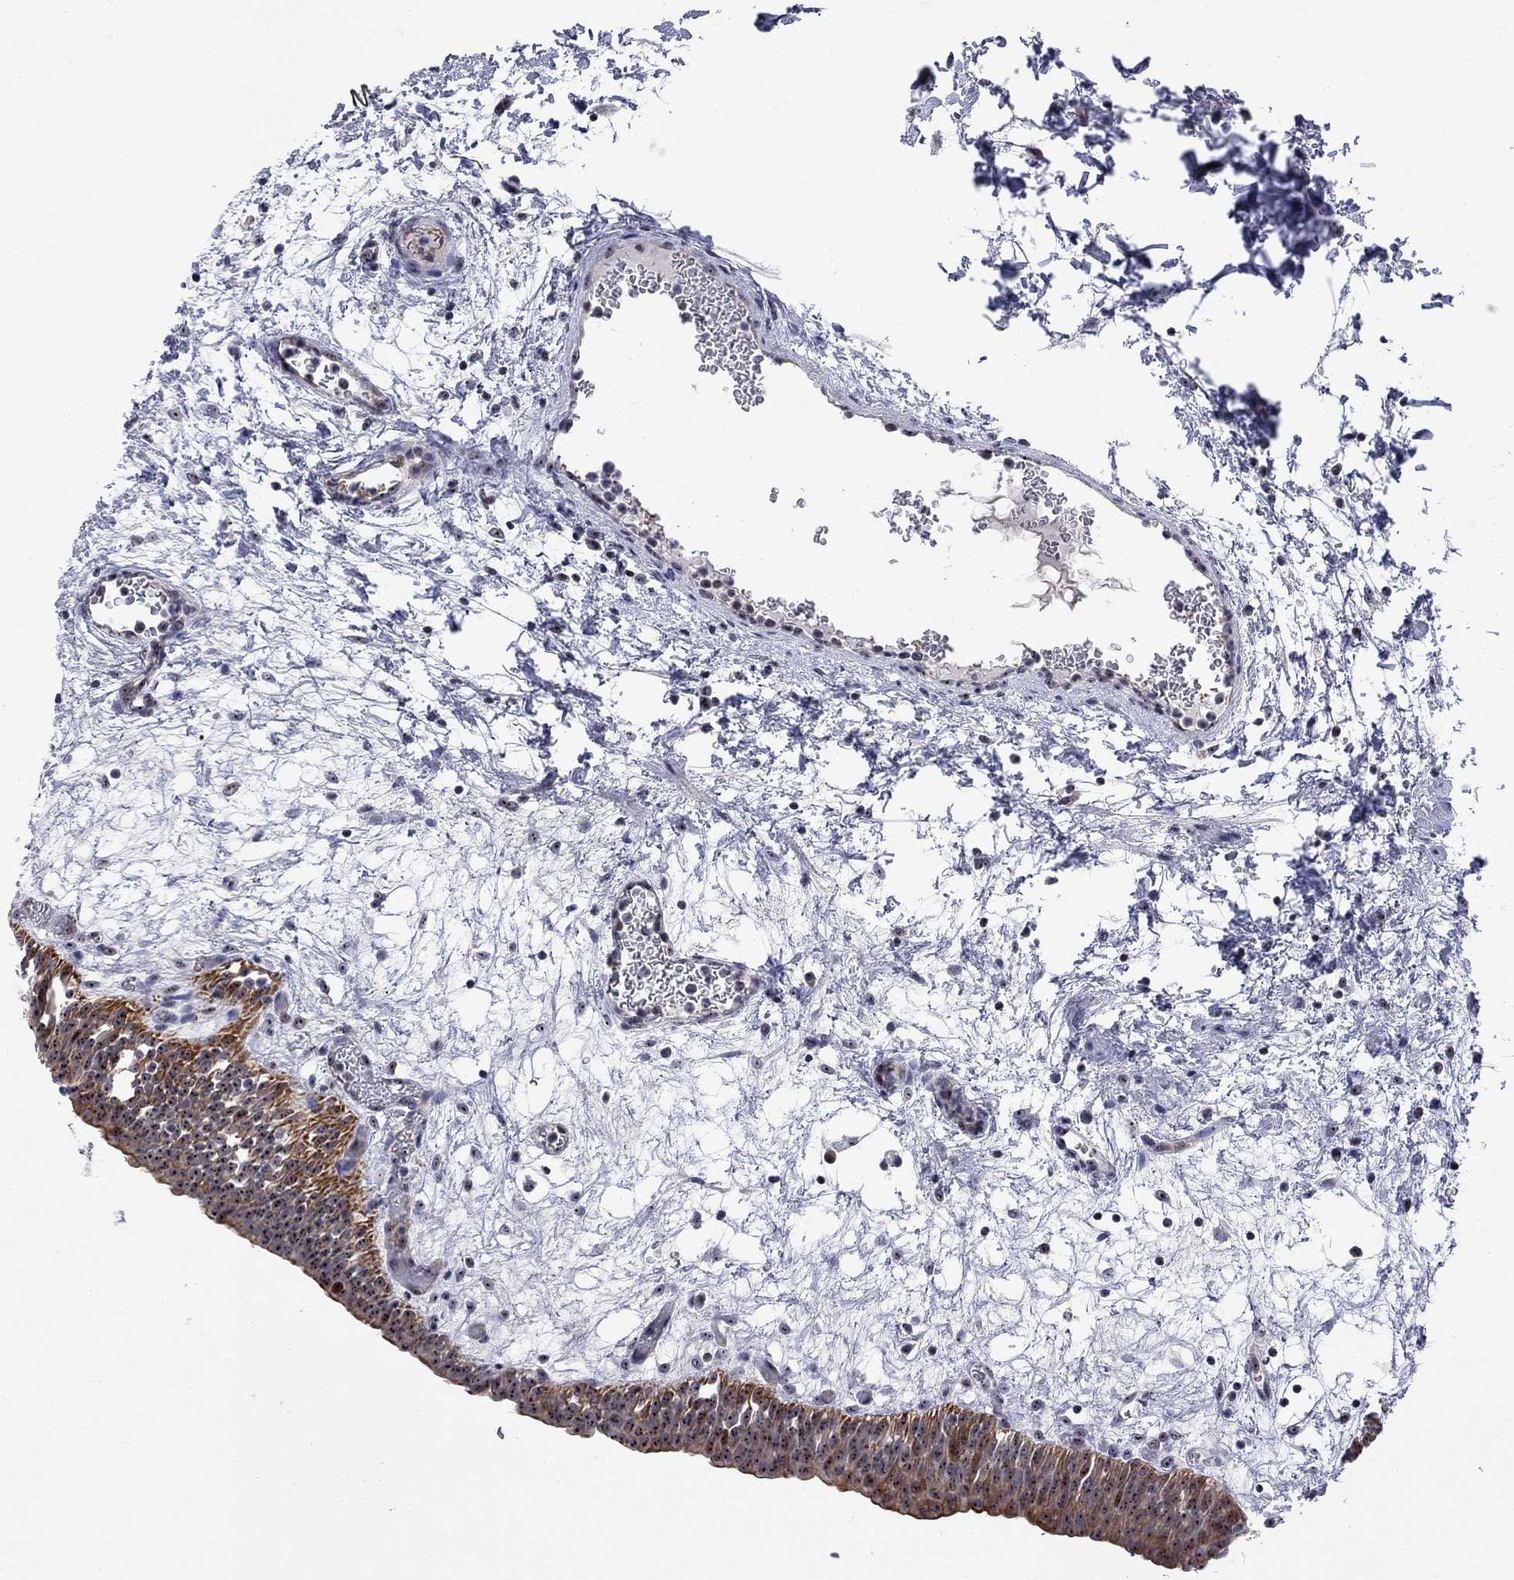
{"staining": {"intensity": "moderate", "quantity": "25%-75%", "location": "cytoplasmic/membranous,nuclear"}, "tissue": "urinary bladder", "cell_type": "Urothelial cells", "image_type": "normal", "snomed": [{"axis": "morphology", "description": "Normal tissue, NOS"}, {"axis": "topography", "description": "Urinary bladder"}], "caption": "Protein expression analysis of normal urinary bladder reveals moderate cytoplasmic/membranous,nuclear staining in about 25%-75% of urothelial cells.", "gene": "DHX33", "patient": {"sex": "male", "age": 76}}